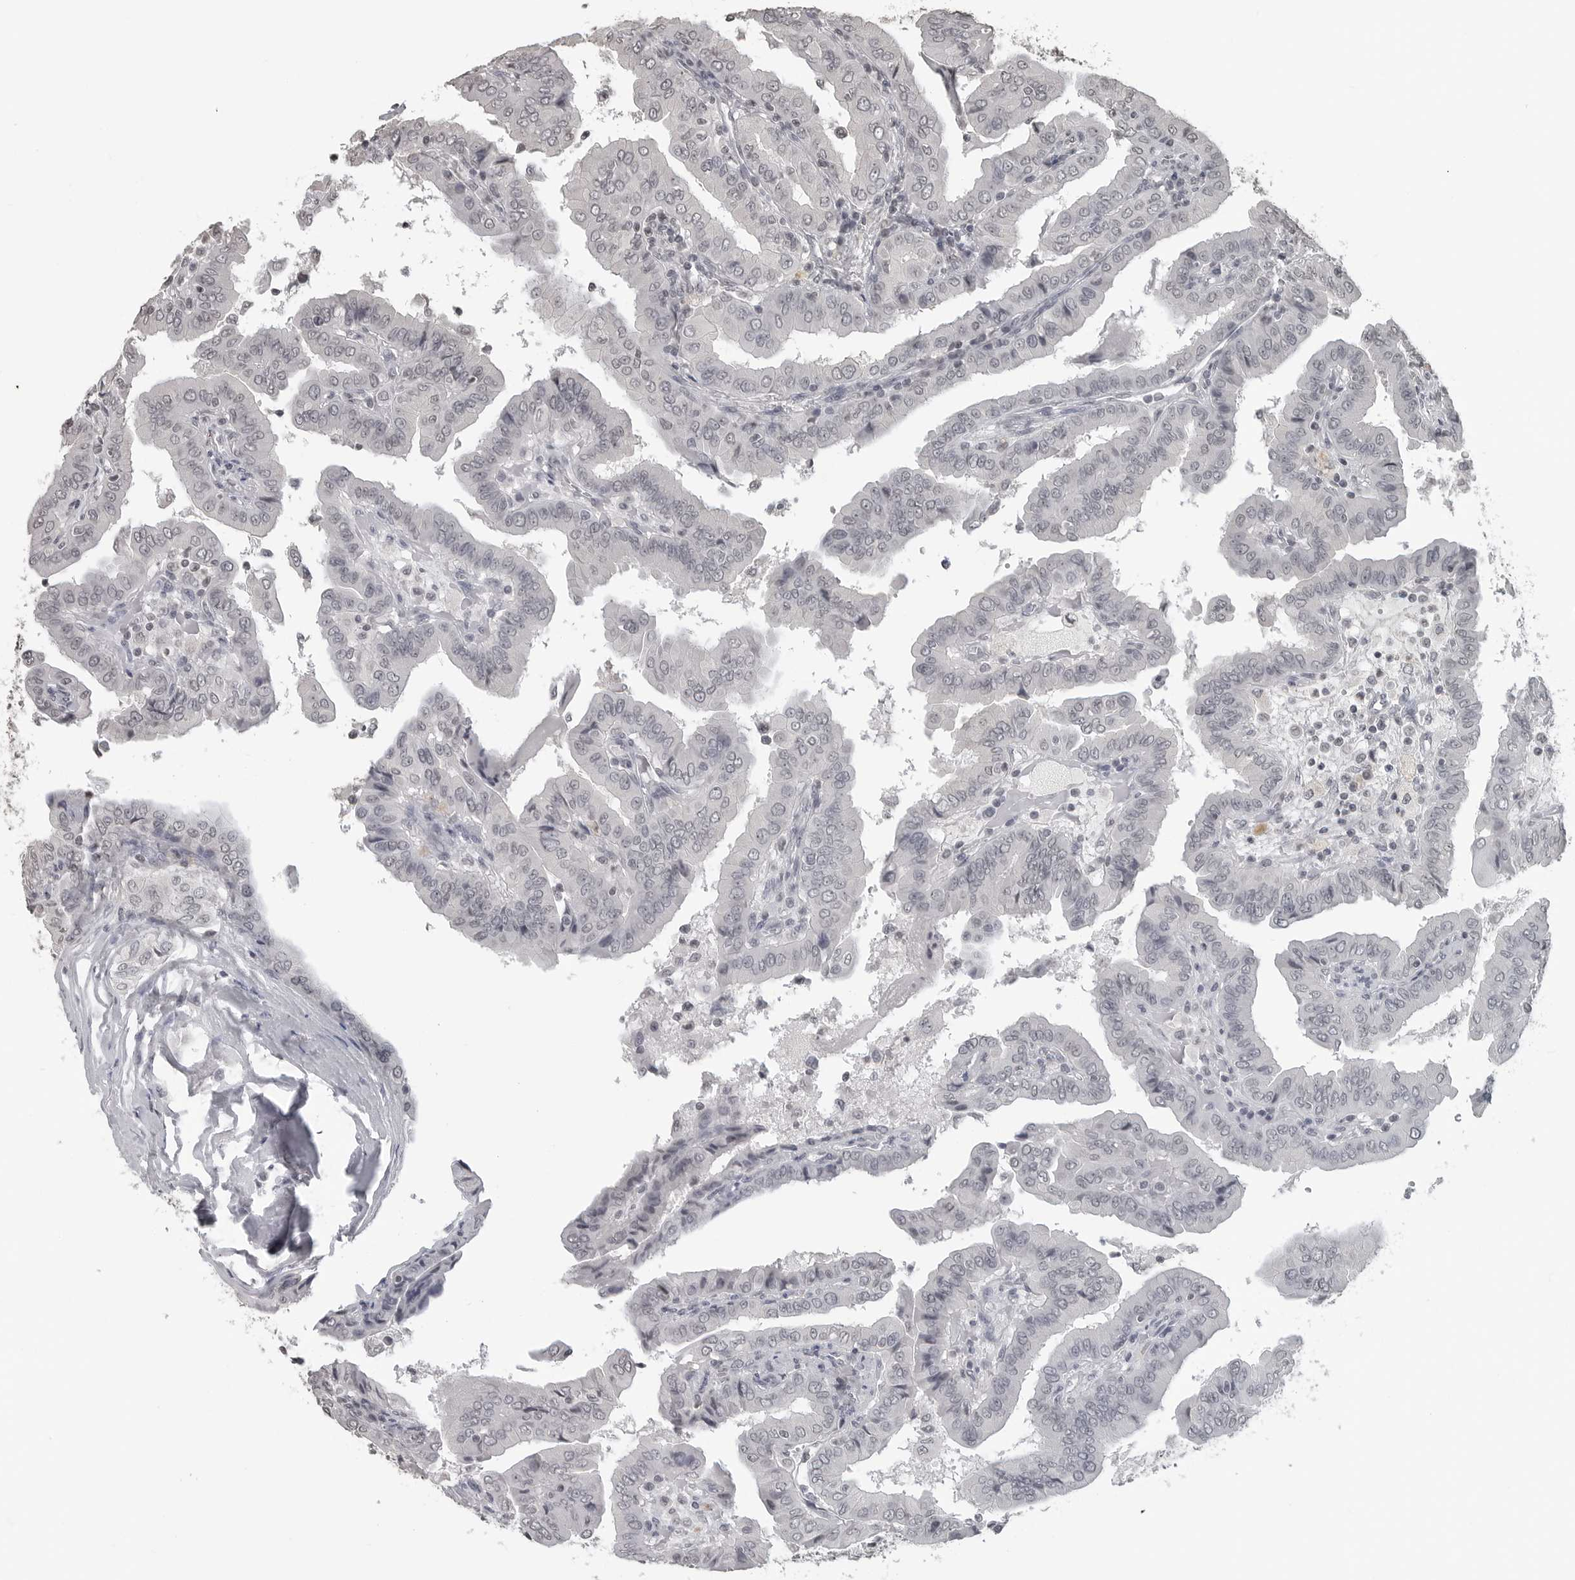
{"staining": {"intensity": "negative", "quantity": "none", "location": "none"}, "tissue": "thyroid cancer", "cell_type": "Tumor cells", "image_type": "cancer", "snomed": [{"axis": "morphology", "description": "Papillary adenocarcinoma, NOS"}, {"axis": "topography", "description": "Thyroid gland"}], "caption": "Tumor cells show no significant staining in papillary adenocarcinoma (thyroid).", "gene": "DDX54", "patient": {"sex": "male", "age": 33}}